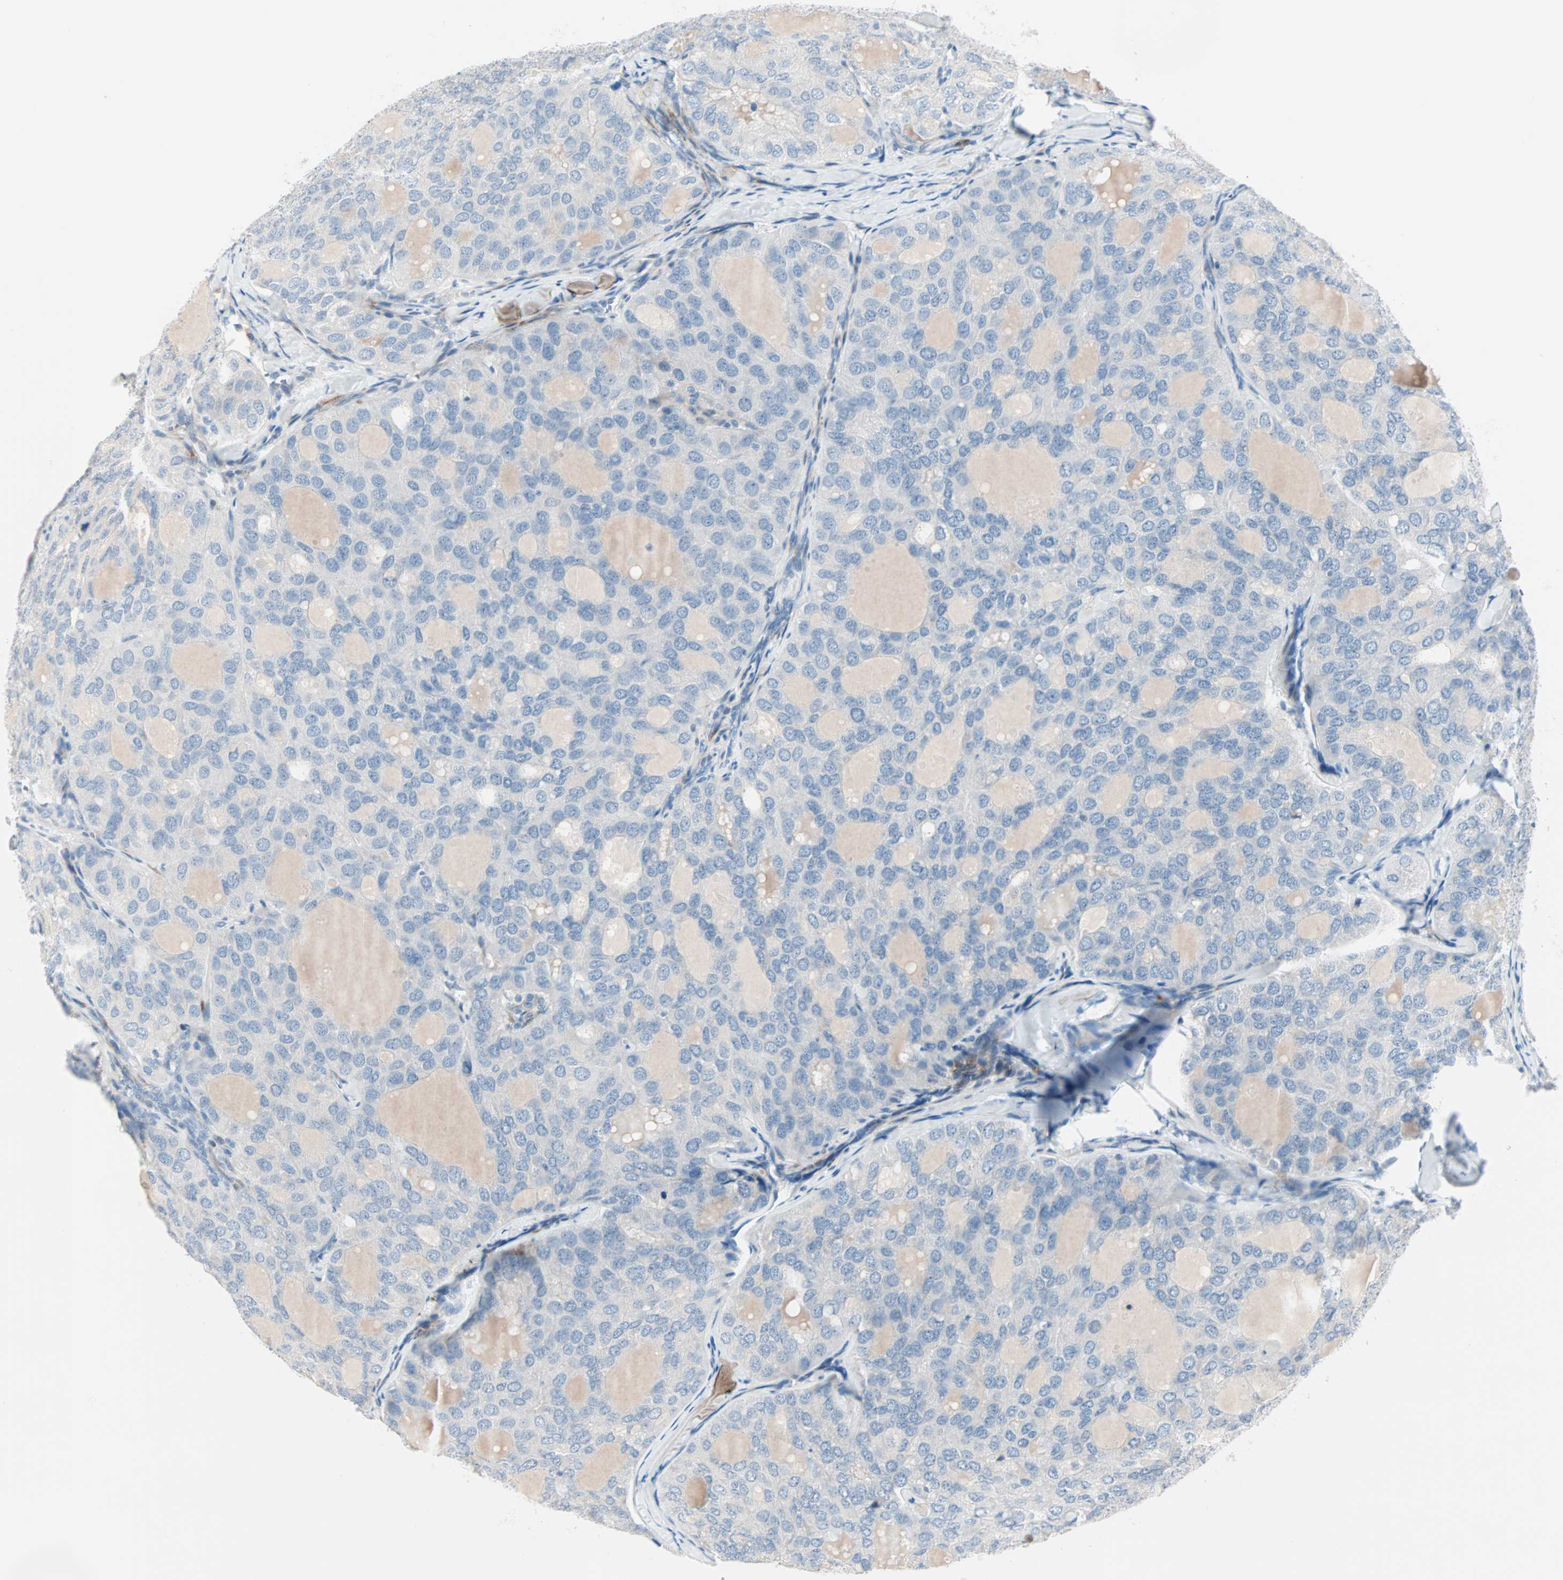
{"staining": {"intensity": "negative", "quantity": "none", "location": "none"}, "tissue": "thyroid cancer", "cell_type": "Tumor cells", "image_type": "cancer", "snomed": [{"axis": "morphology", "description": "Follicular adenoma carcinoma, NOS"}, {"axis": "topography", "description": "Thyroid gland"}], "caption": "An image of human thyroid cancer (follicular adenoma carcinoma) is negative for staining in tumor cells.", "gene": "NEFH", "patient": {"sex": "male", "age": 75}}